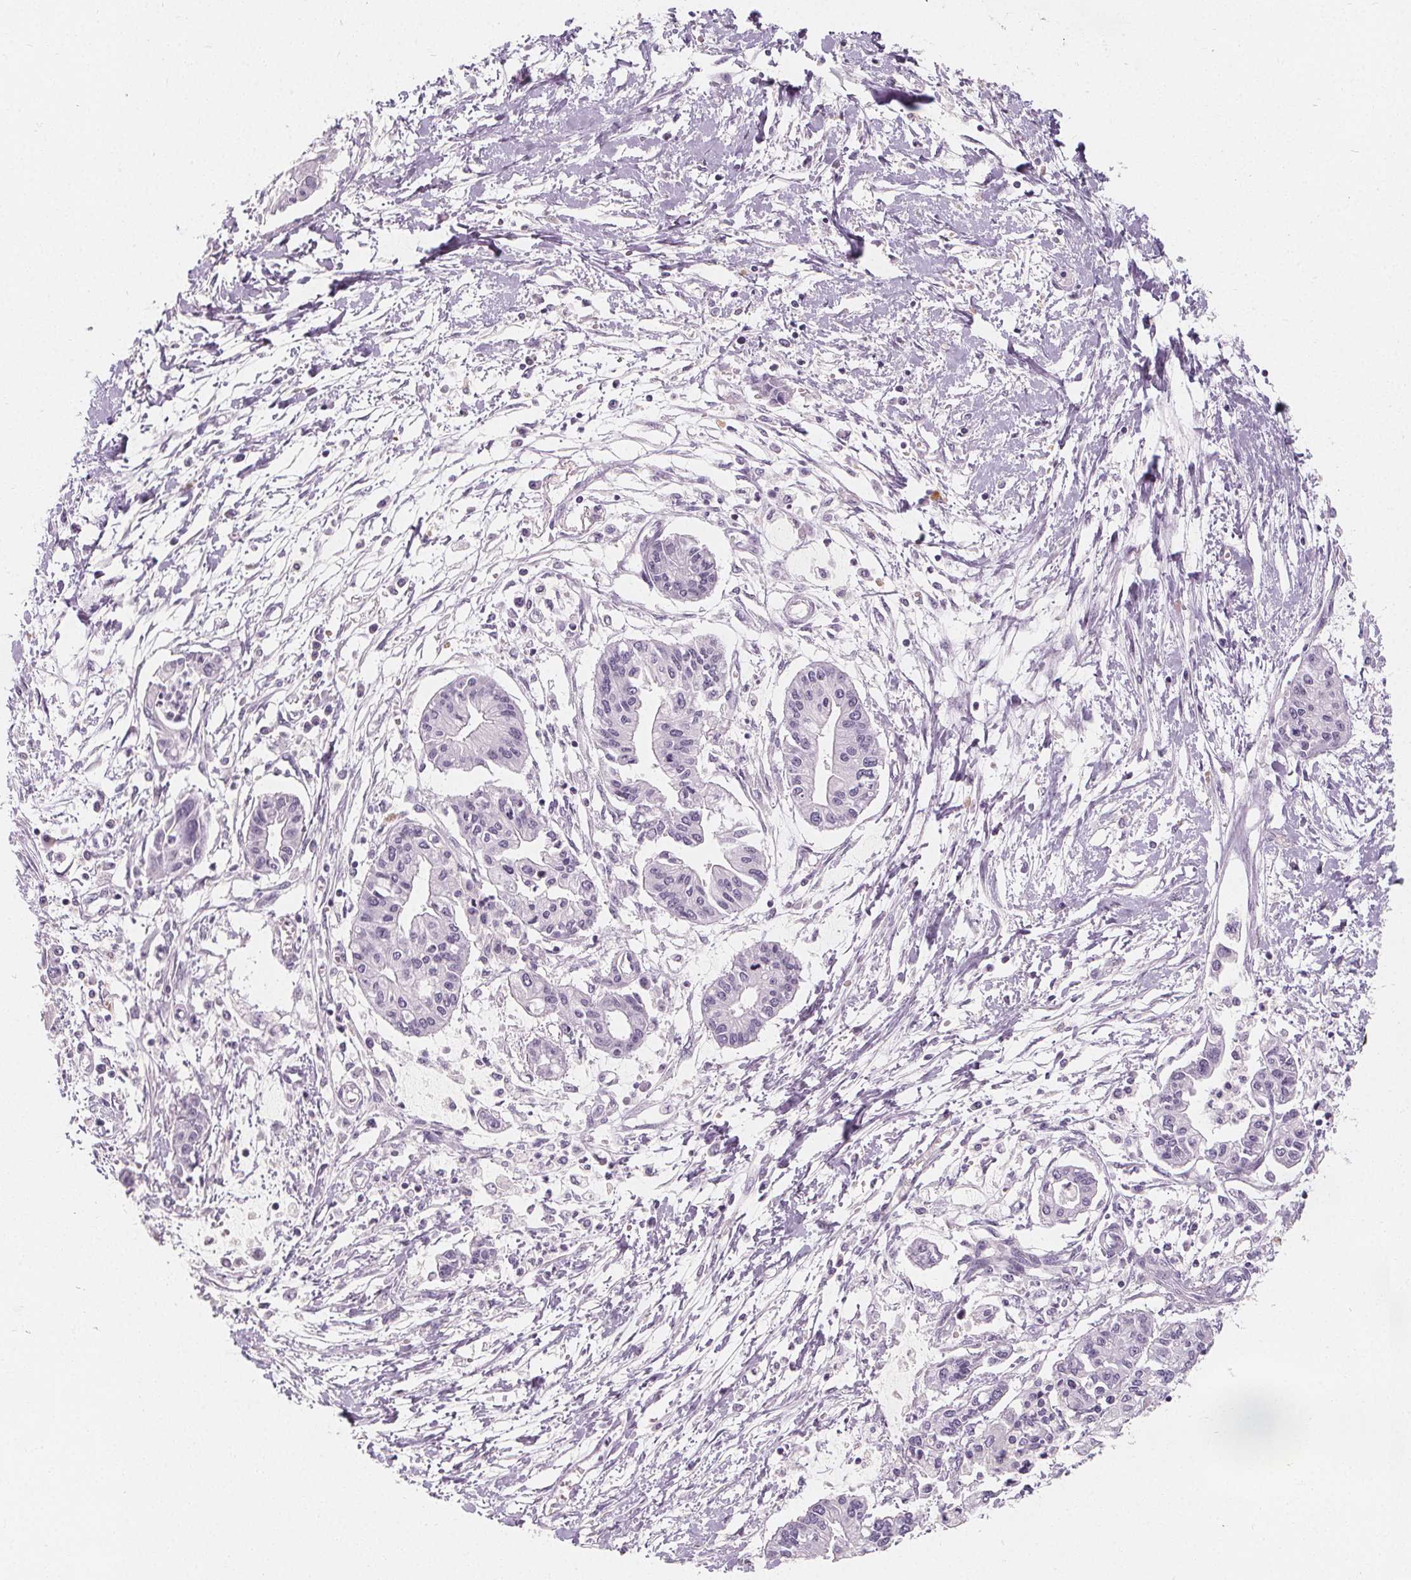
{"staining": {"intensity": "negative", "quantity": "none", "location": "none"}, "tissue": "pancreatic cancer", "cell_type": "Tumor cells", "image_type": "cancer", "snomed": [{"axis": "morphology", "description": "Adenocarcinoma, NOS"}, {"axis": "topography", "description": "Pancreas"}], "caption": "Tumor cells are negative for brown protein staining in pancreatic adenocarcinoma.", "gene": "DBX2", "patient": {"sex": "male", "age": 60}}